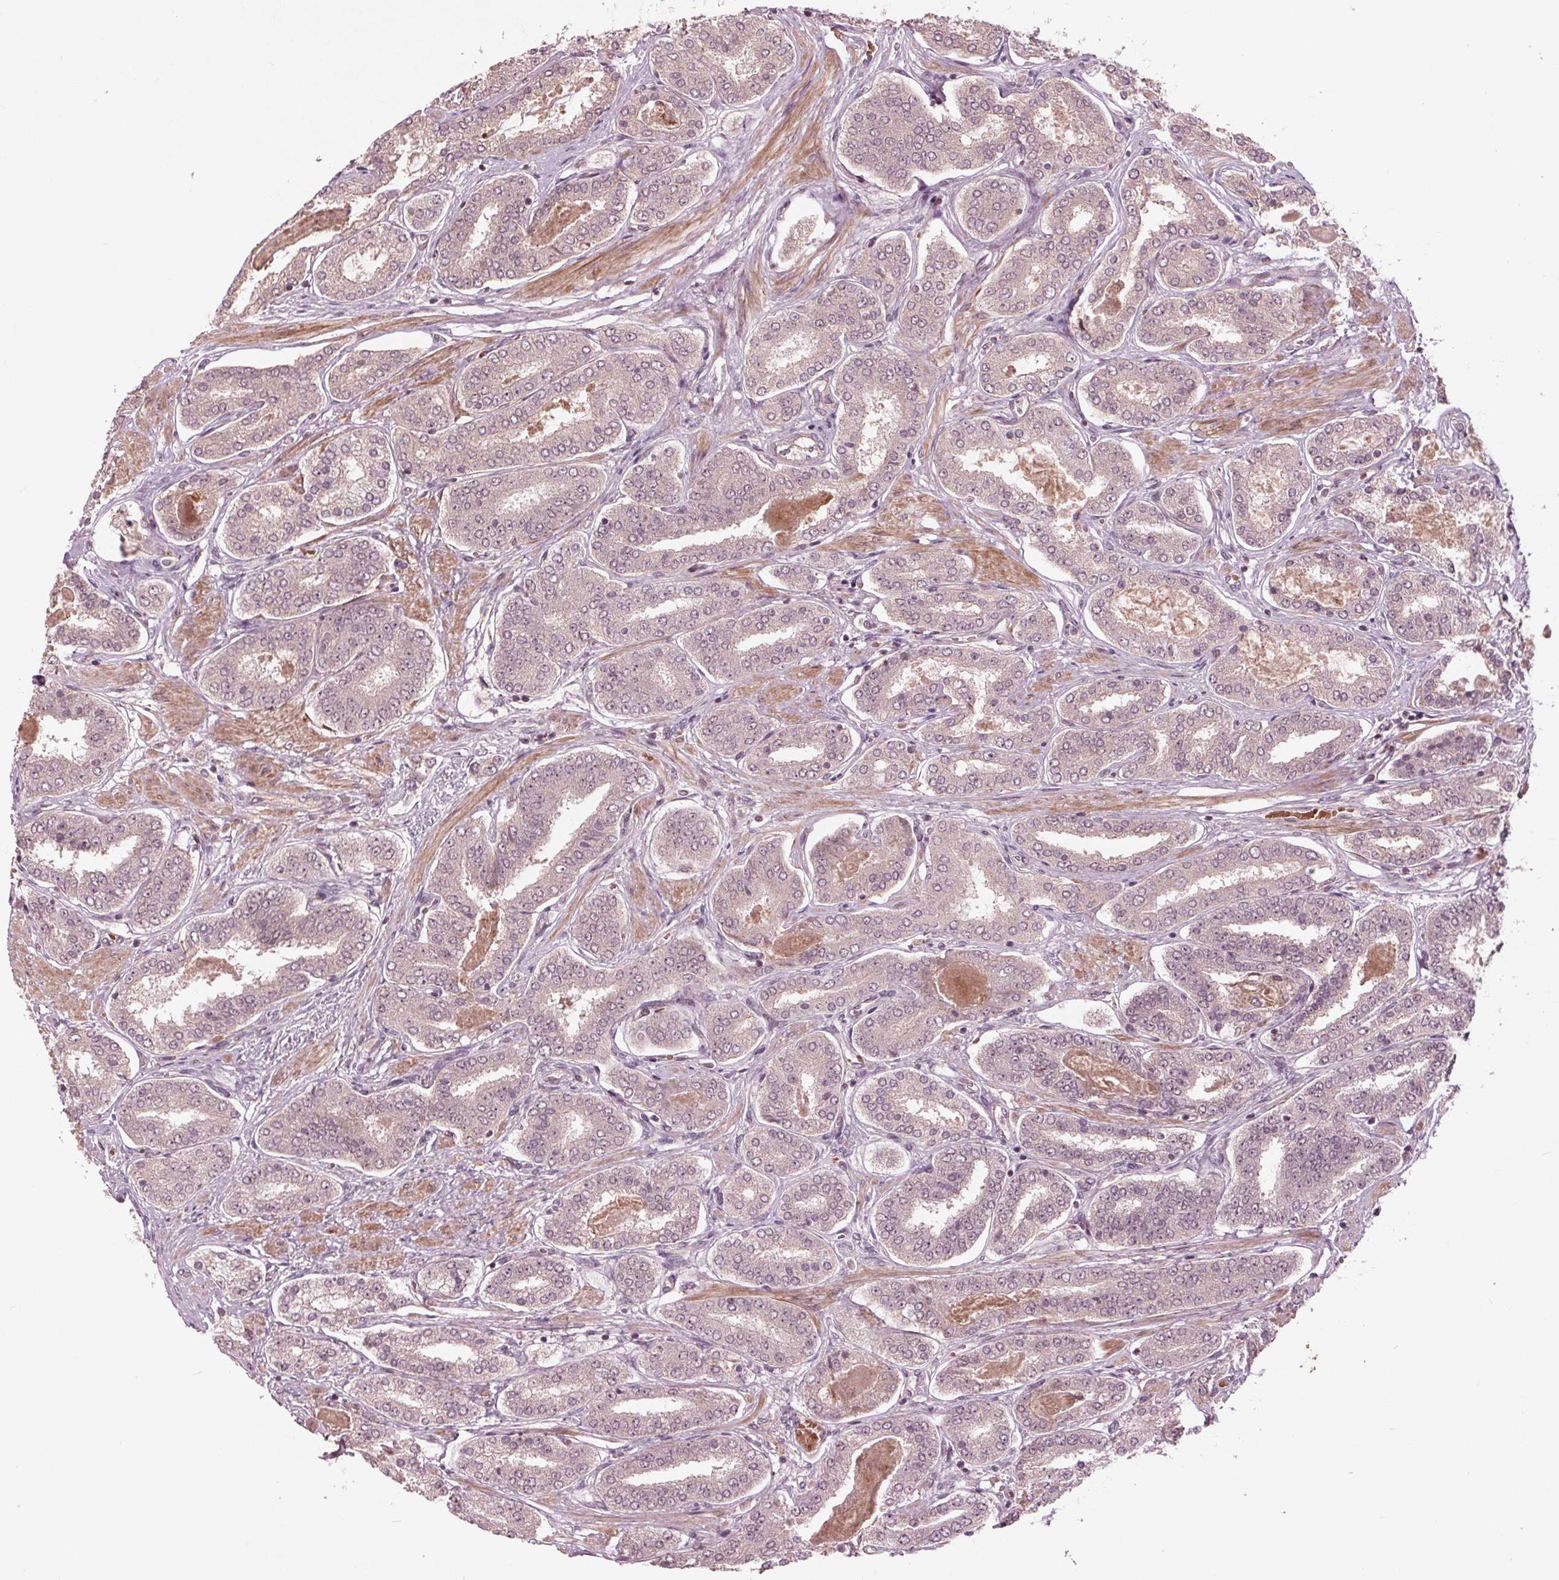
{"staining": {"intensity": "negative", "quantity": "none", "location": "none"}, "tissue": "prostate cancer", "cell_type": "Tumor cells", "image_type": "cancer", "snomed": [{"axis": "morphology", "description": "Adenocarcinoma, High grade"}, {"axis": "topography", "description": "Prostate"}], "caption": "Tumor cells are negative for brown protein staining in high-grade adenocarcinoma (prostate).", "gene": "CDKL4", "patient": {"sex": "male", "age": 63}}